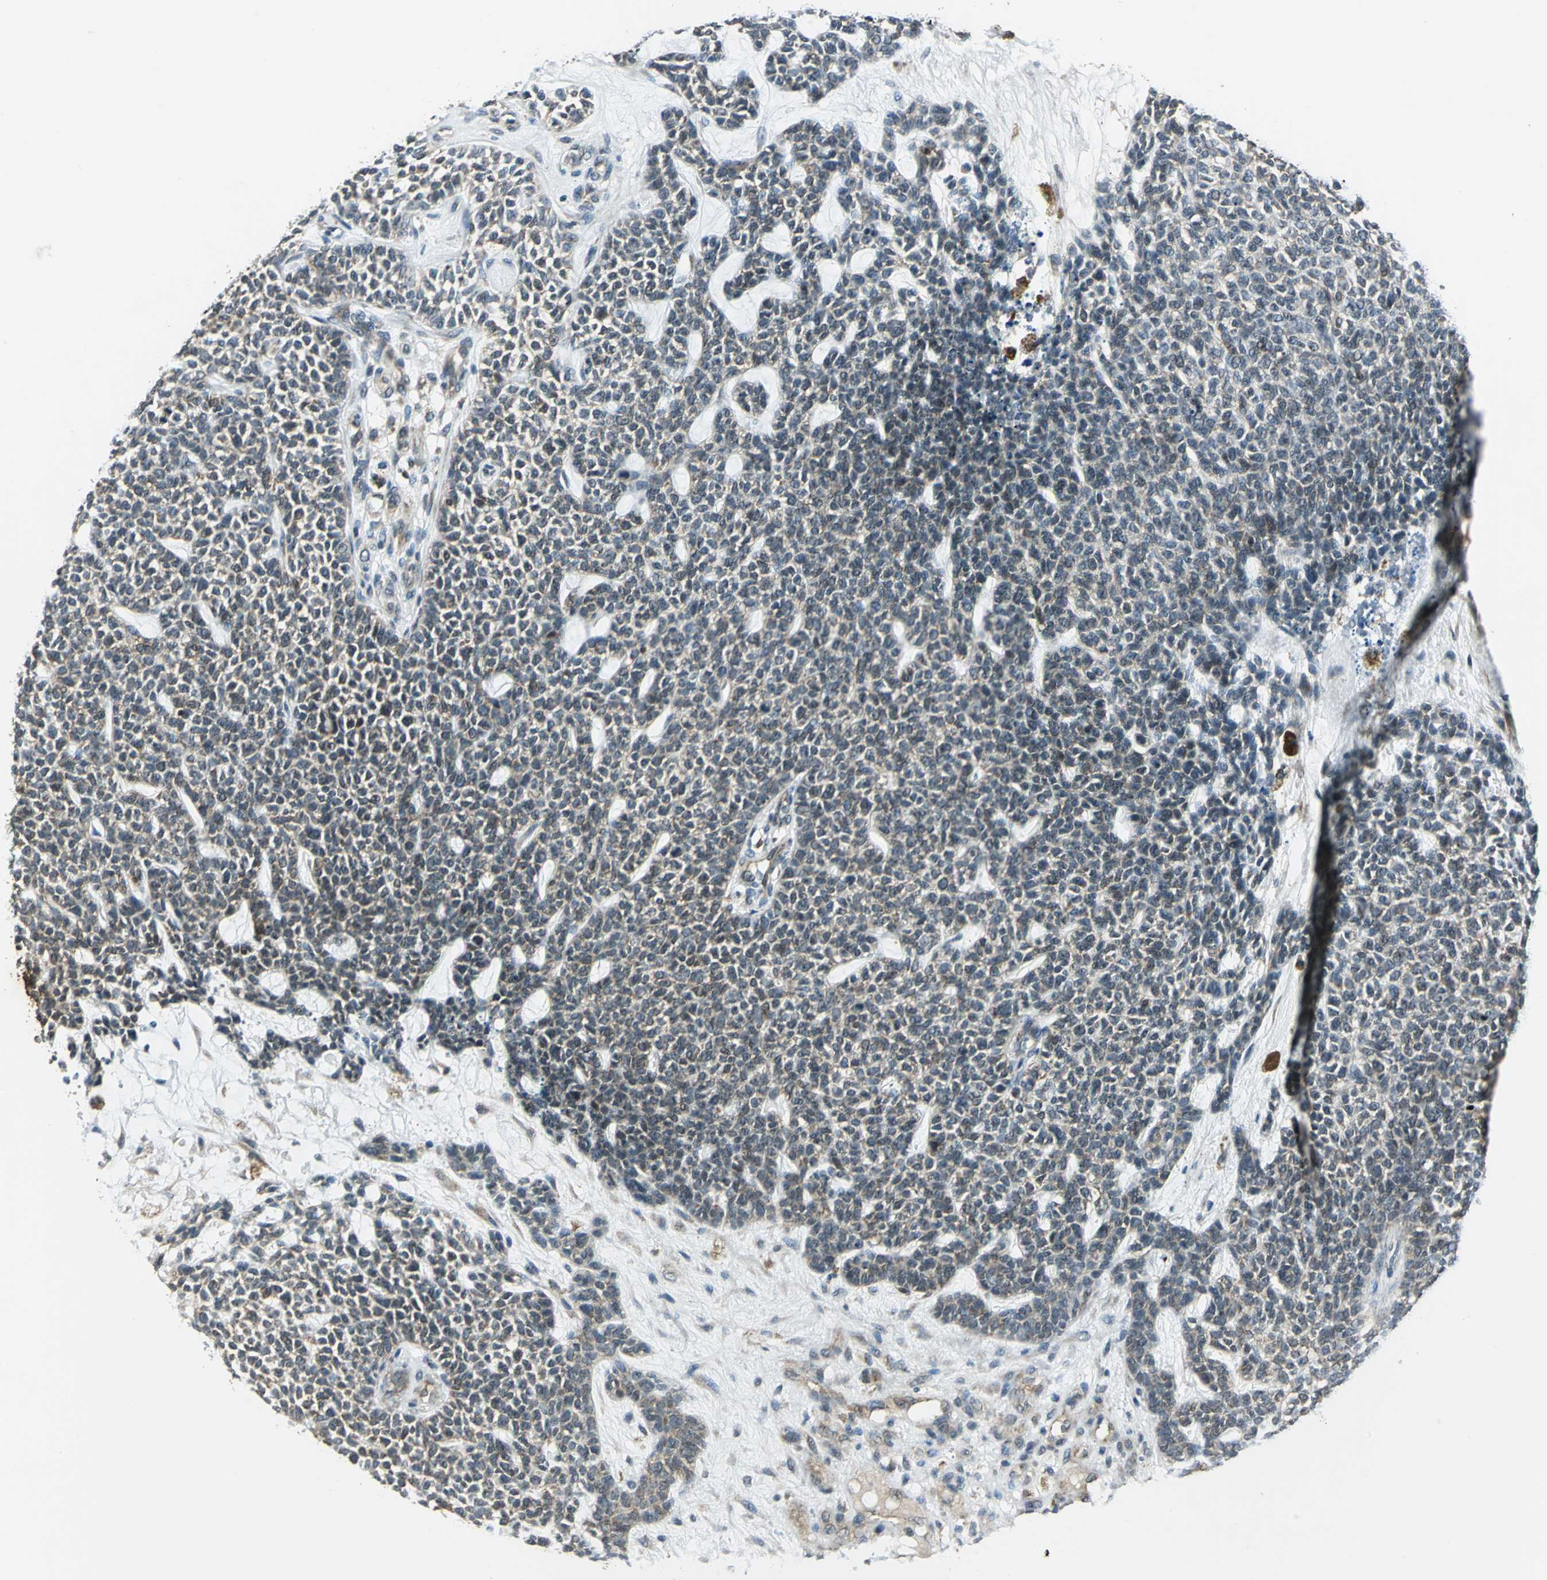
{"staining": {"intensity": "moderate", "quantity": ">75%", "location": "cytoplasmic/membranous"}, "tissue": "skin cancer", "cell_type": "Tumor cells", "image_type": "cancer", "snomed": [{"axis": "morphology", "description": "Basal cell carcinoma"}, {"axis": "topography", "description": "Skin"}], "caption": "Skin basal cell carcinoma stained for a protein (brown) displays moderate cytoplasmic/membranous positive staining in approximately >75% of tumor cells.", "gene": "NUDT2", "patient": {"sex": "female", "age": 84}}